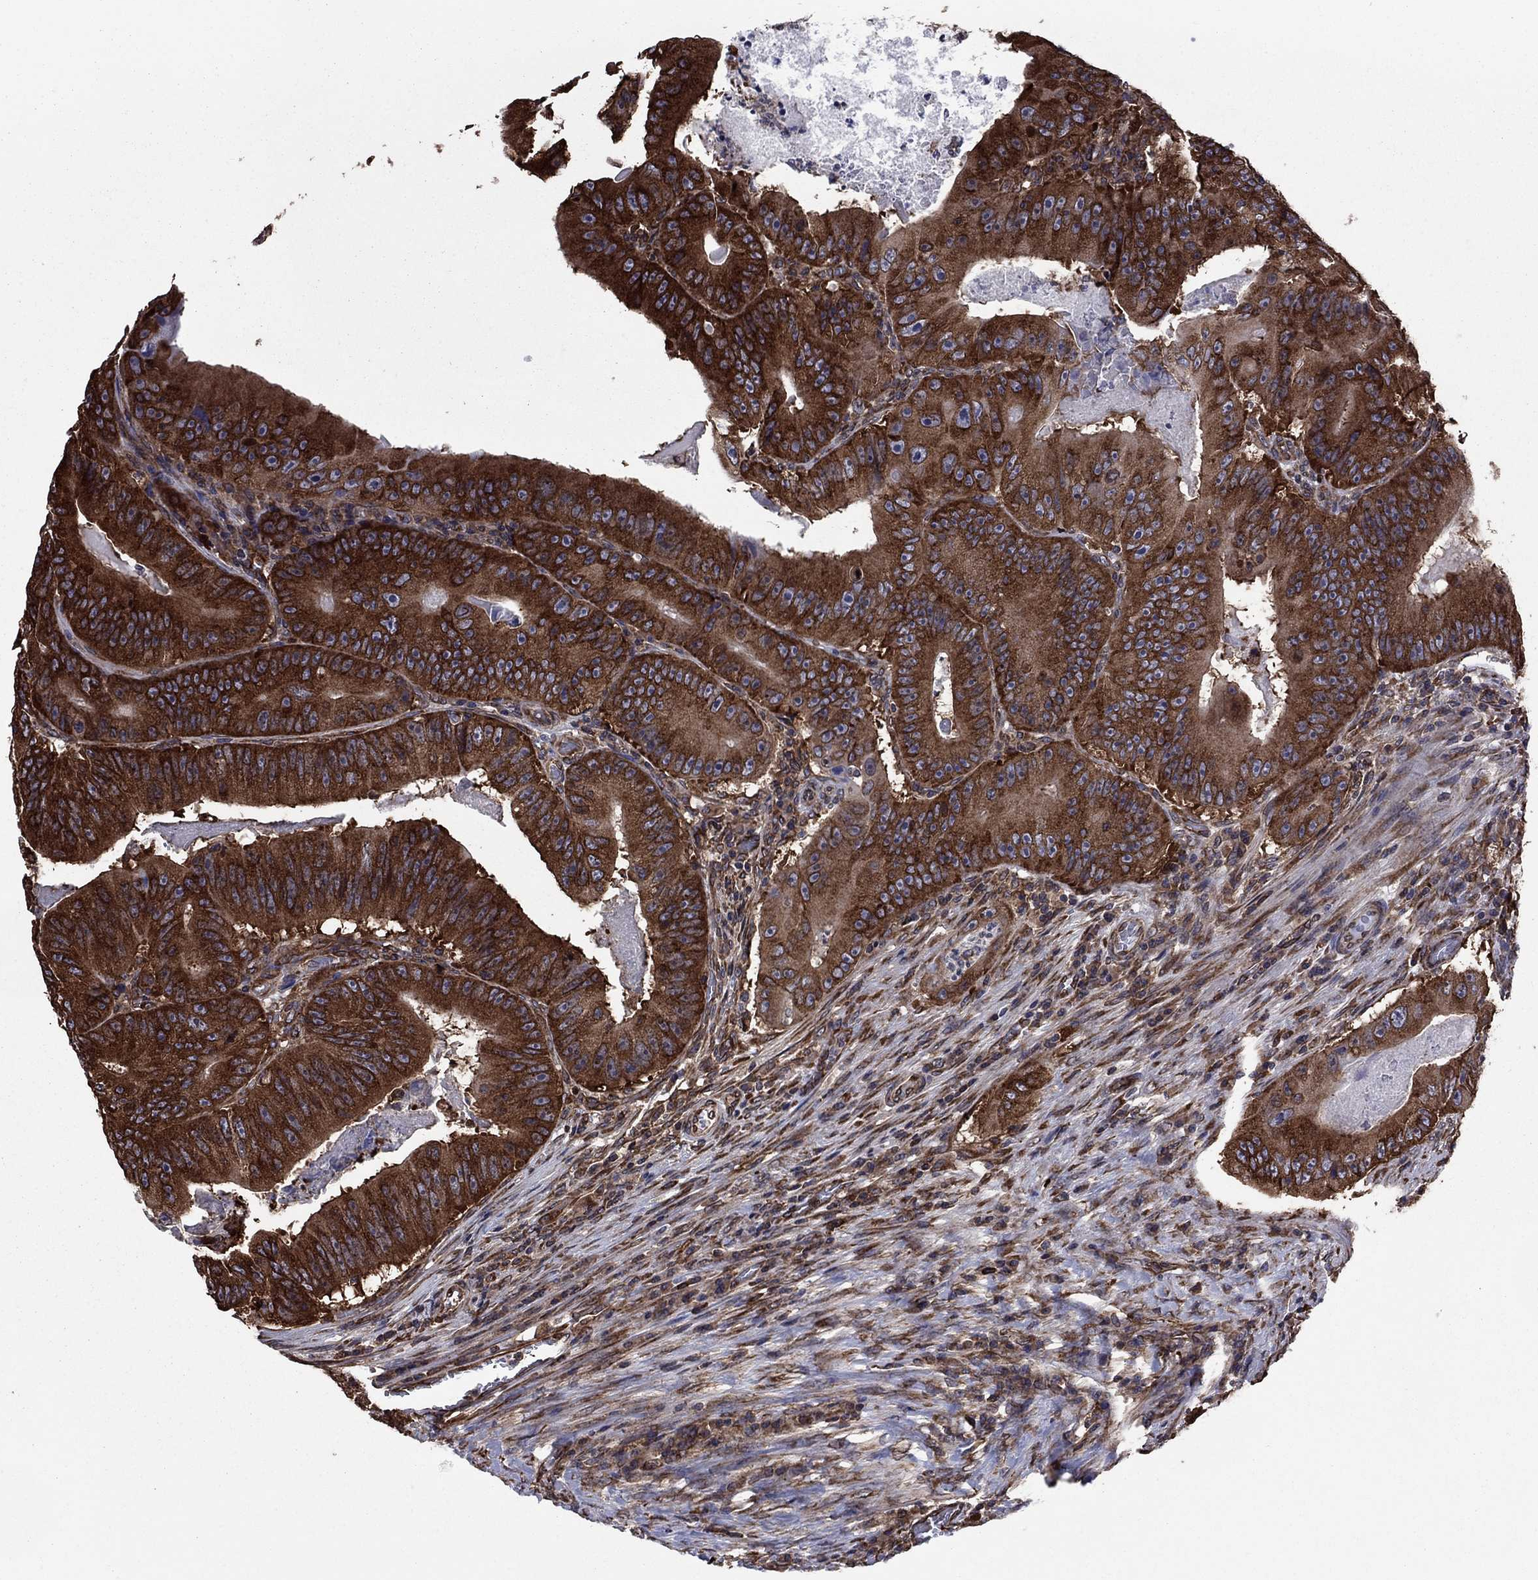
{"staining": {"intensity": "strong", "quantity": ">75%", "location": "cytoplasmic/membranous"}, "tissue": "colorectal cancer", "cell_type": "Tumor cells", "image_type": "cancer", "snomed": [{"axis": "morphology", "description": "Adenocarcinoma, NOS"}, {"axis": "topography", "description": "Colon"}], "caption": "Colorectal adenocarcinoma tissue exhibits strong cytoplasmic/membranous positivity in approximately >75% of tumor cells, visualized by immunohistochemistry. Using DAB (brown) and hematoxylin (blue) stains, captured at high magnification using brightfield microscopy.", "gene": "YBX1", "patient": {"sex": "female", "age": 86}}